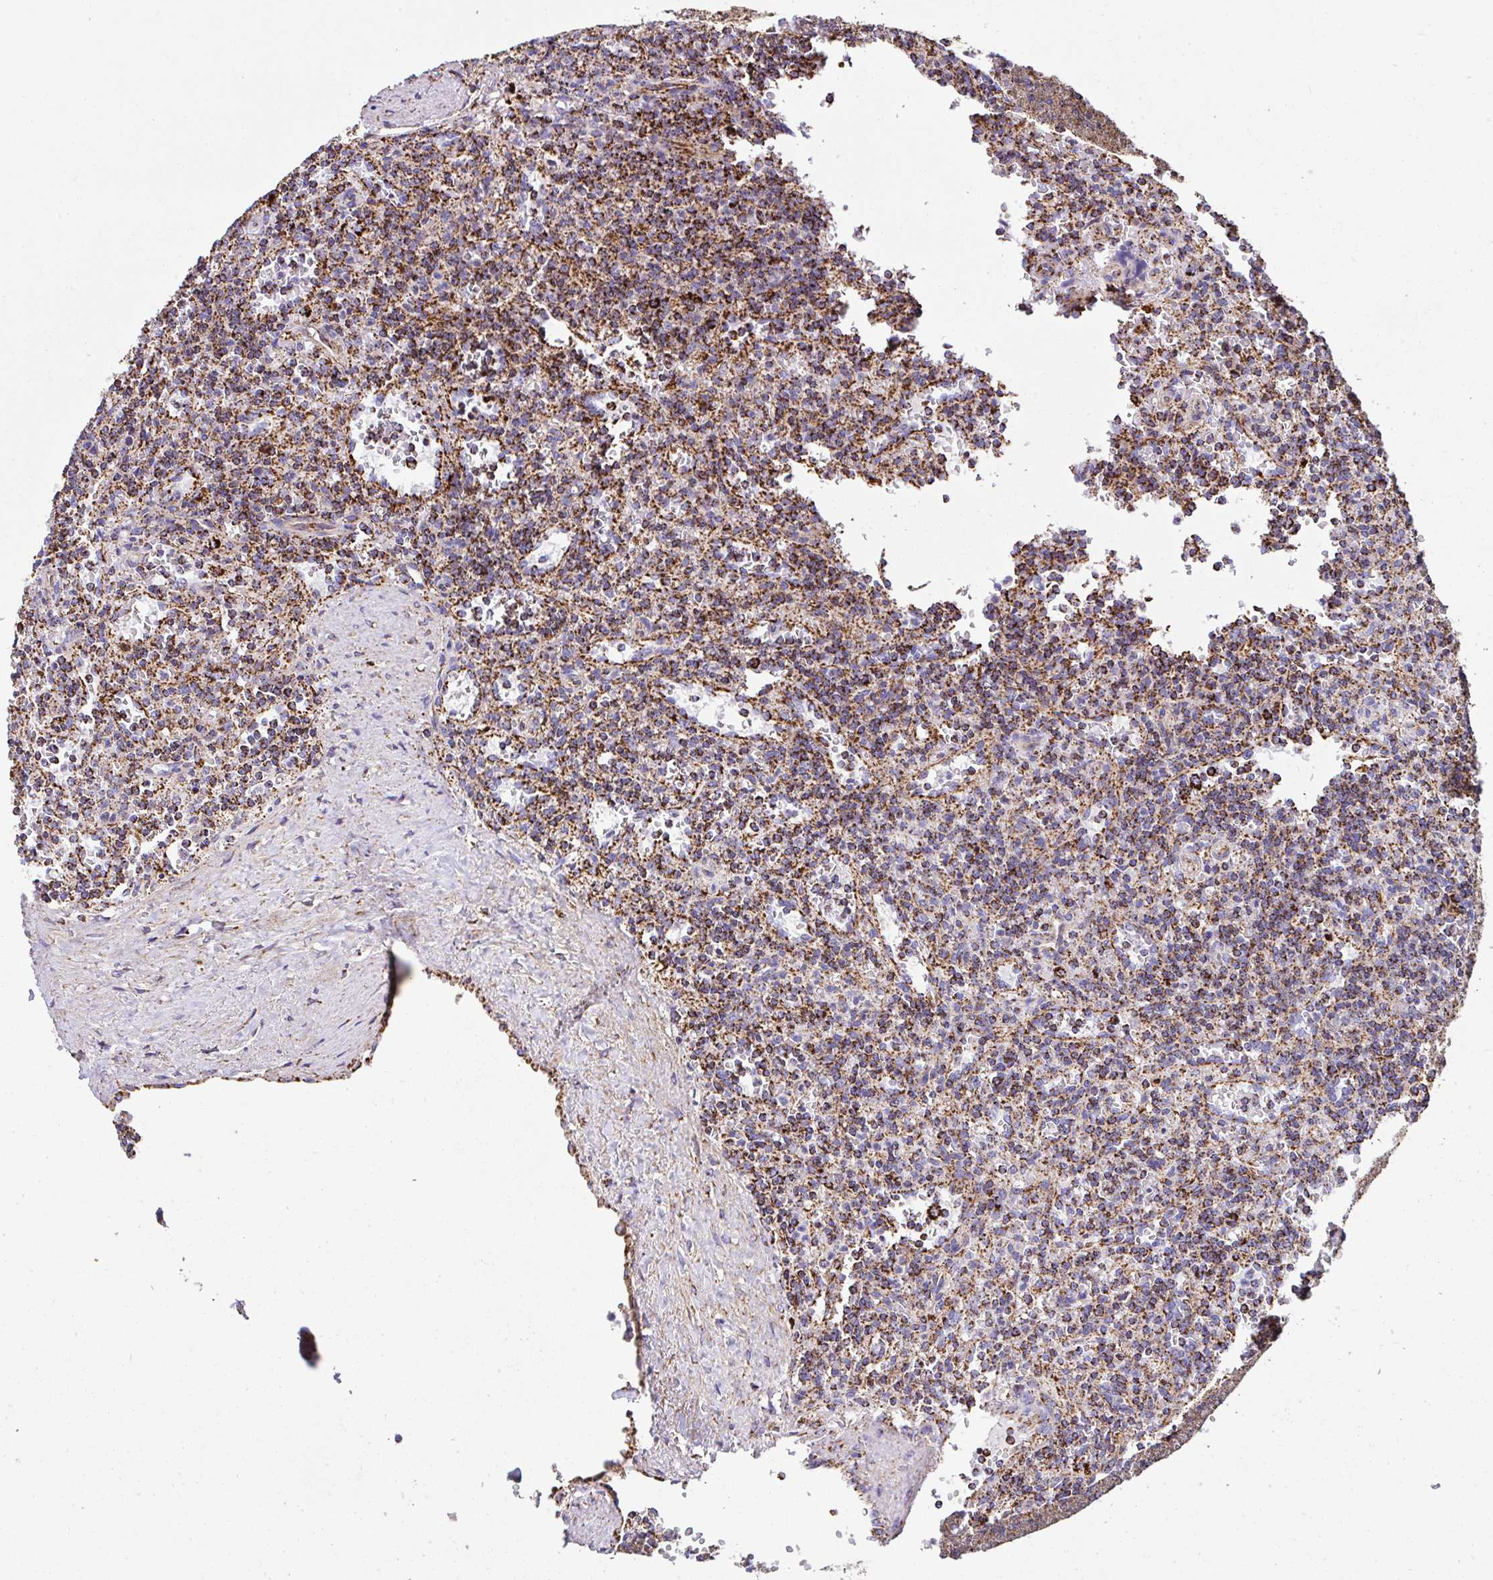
{"staining": {"intensity": "strong", "quantity": ">75%", "location": "cytoplasmic/membranous"}, "tissue": "lymphoma", "cell_type": "Tumor cells", "image_type": "cancer", "snomed": [{"axis": "morphology", "description": "Malignant lymphoma, non-Hodgkin's type, Low grade"}, {"axis": "topography", "description": "Spleen"}], "caption": "Protein expression analysis of lymphoma reveals strong cytoplasmic/membranous positivity in approximately >75% of tumor cells.", "gene": "ANKRD33B", "patient": {"sex": "male", "age": 73}}